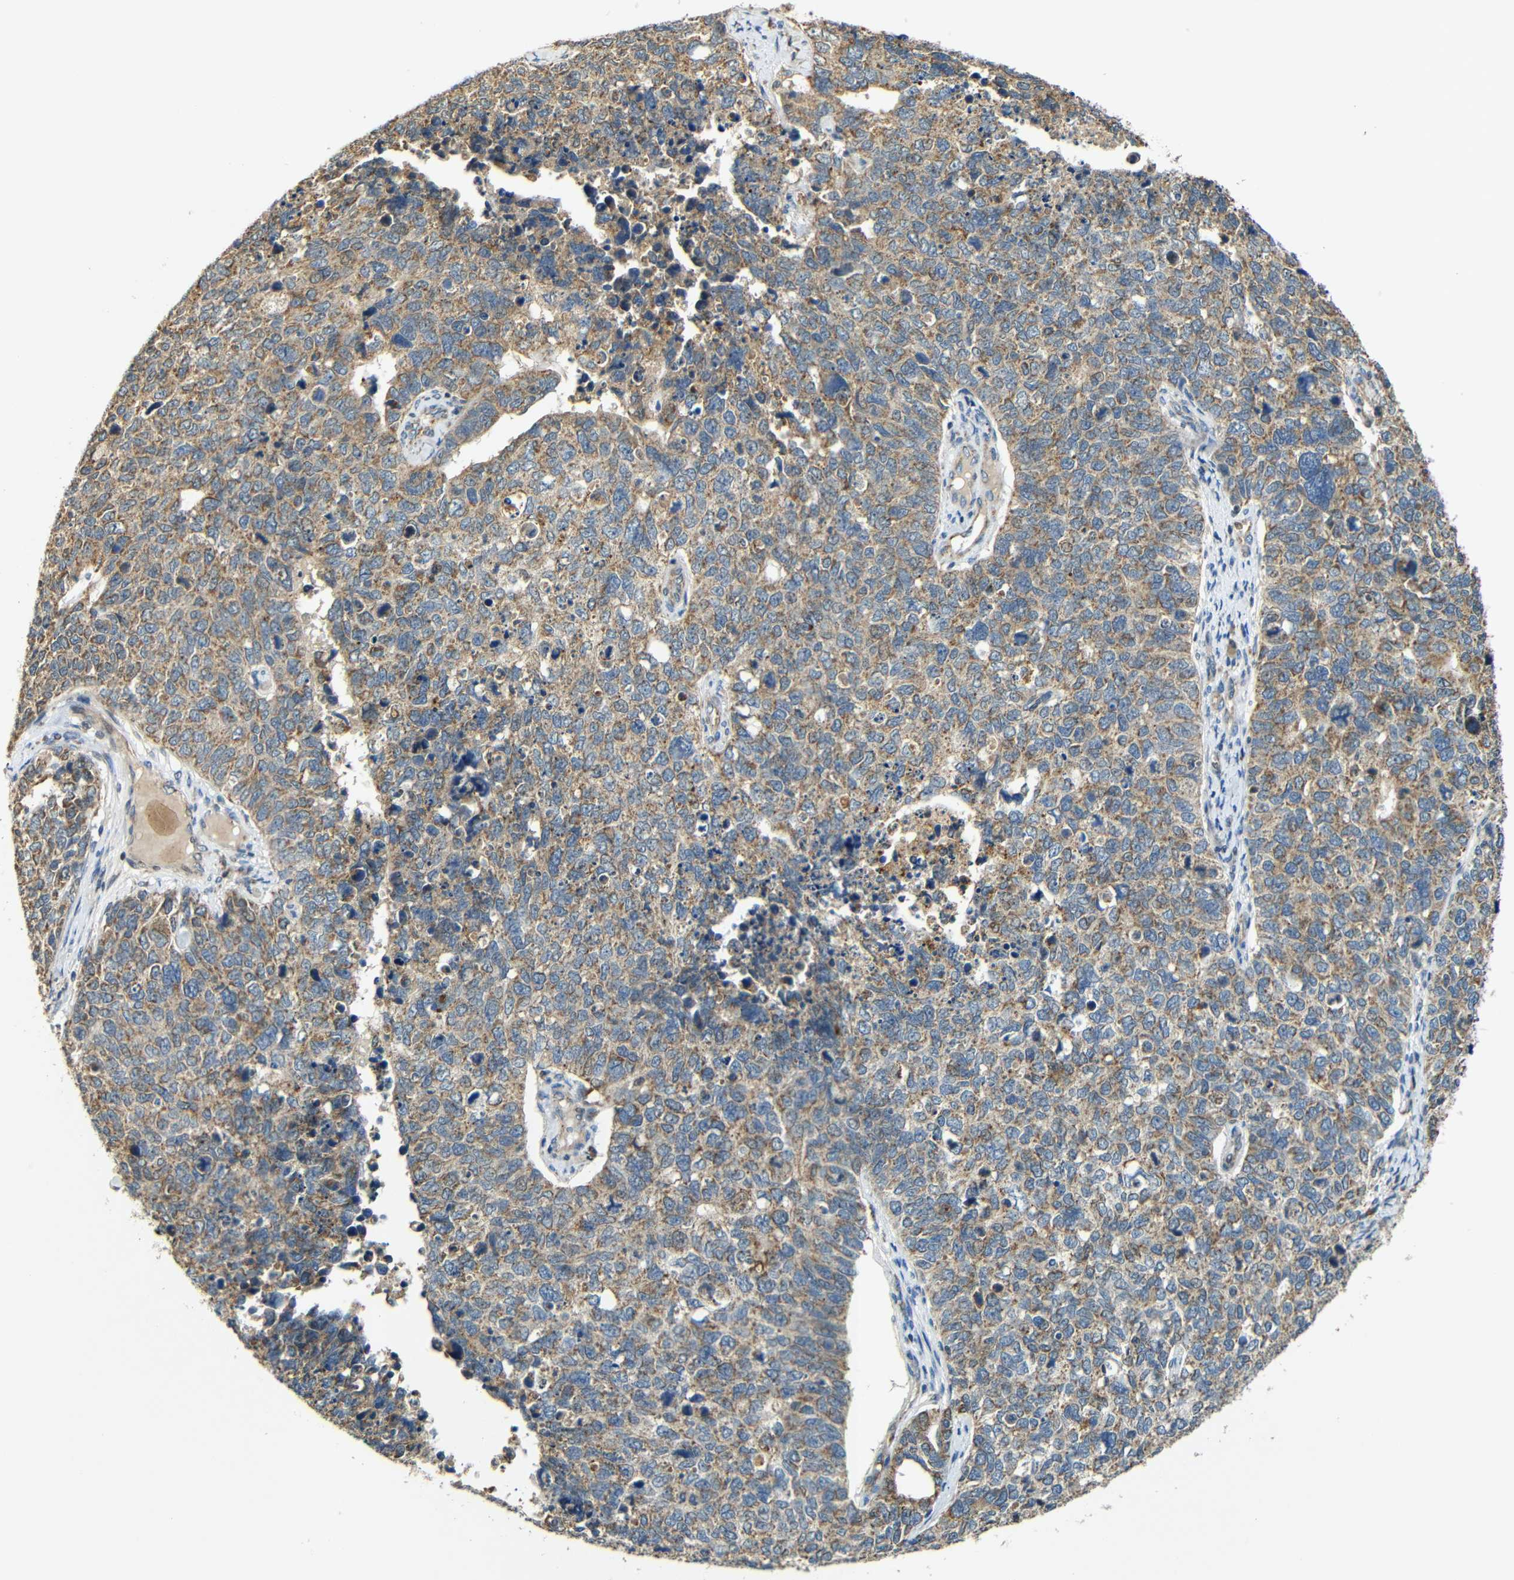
{"staining": {"intensity": "moderate", "quantity": ">75%", "location": "cytoplasmic/membranous"}, "tissue": "cervical cancer", "cell_type": "Tumor cells", "image_type": "cancer", "snomed": [{"axis": "morphology", "description": "Squamous cell carcinoma, NOS"}, {"axis": "topography", "description": "Cervix"}], "caption": "Immunohistochemical staining of human cervical cancer shows moderate cytoplasmic/membranous protein expression in approximately >75% of tumor cells.", "gene": "KAZALD1", "patient": {"sex": "female", "age": 63}}